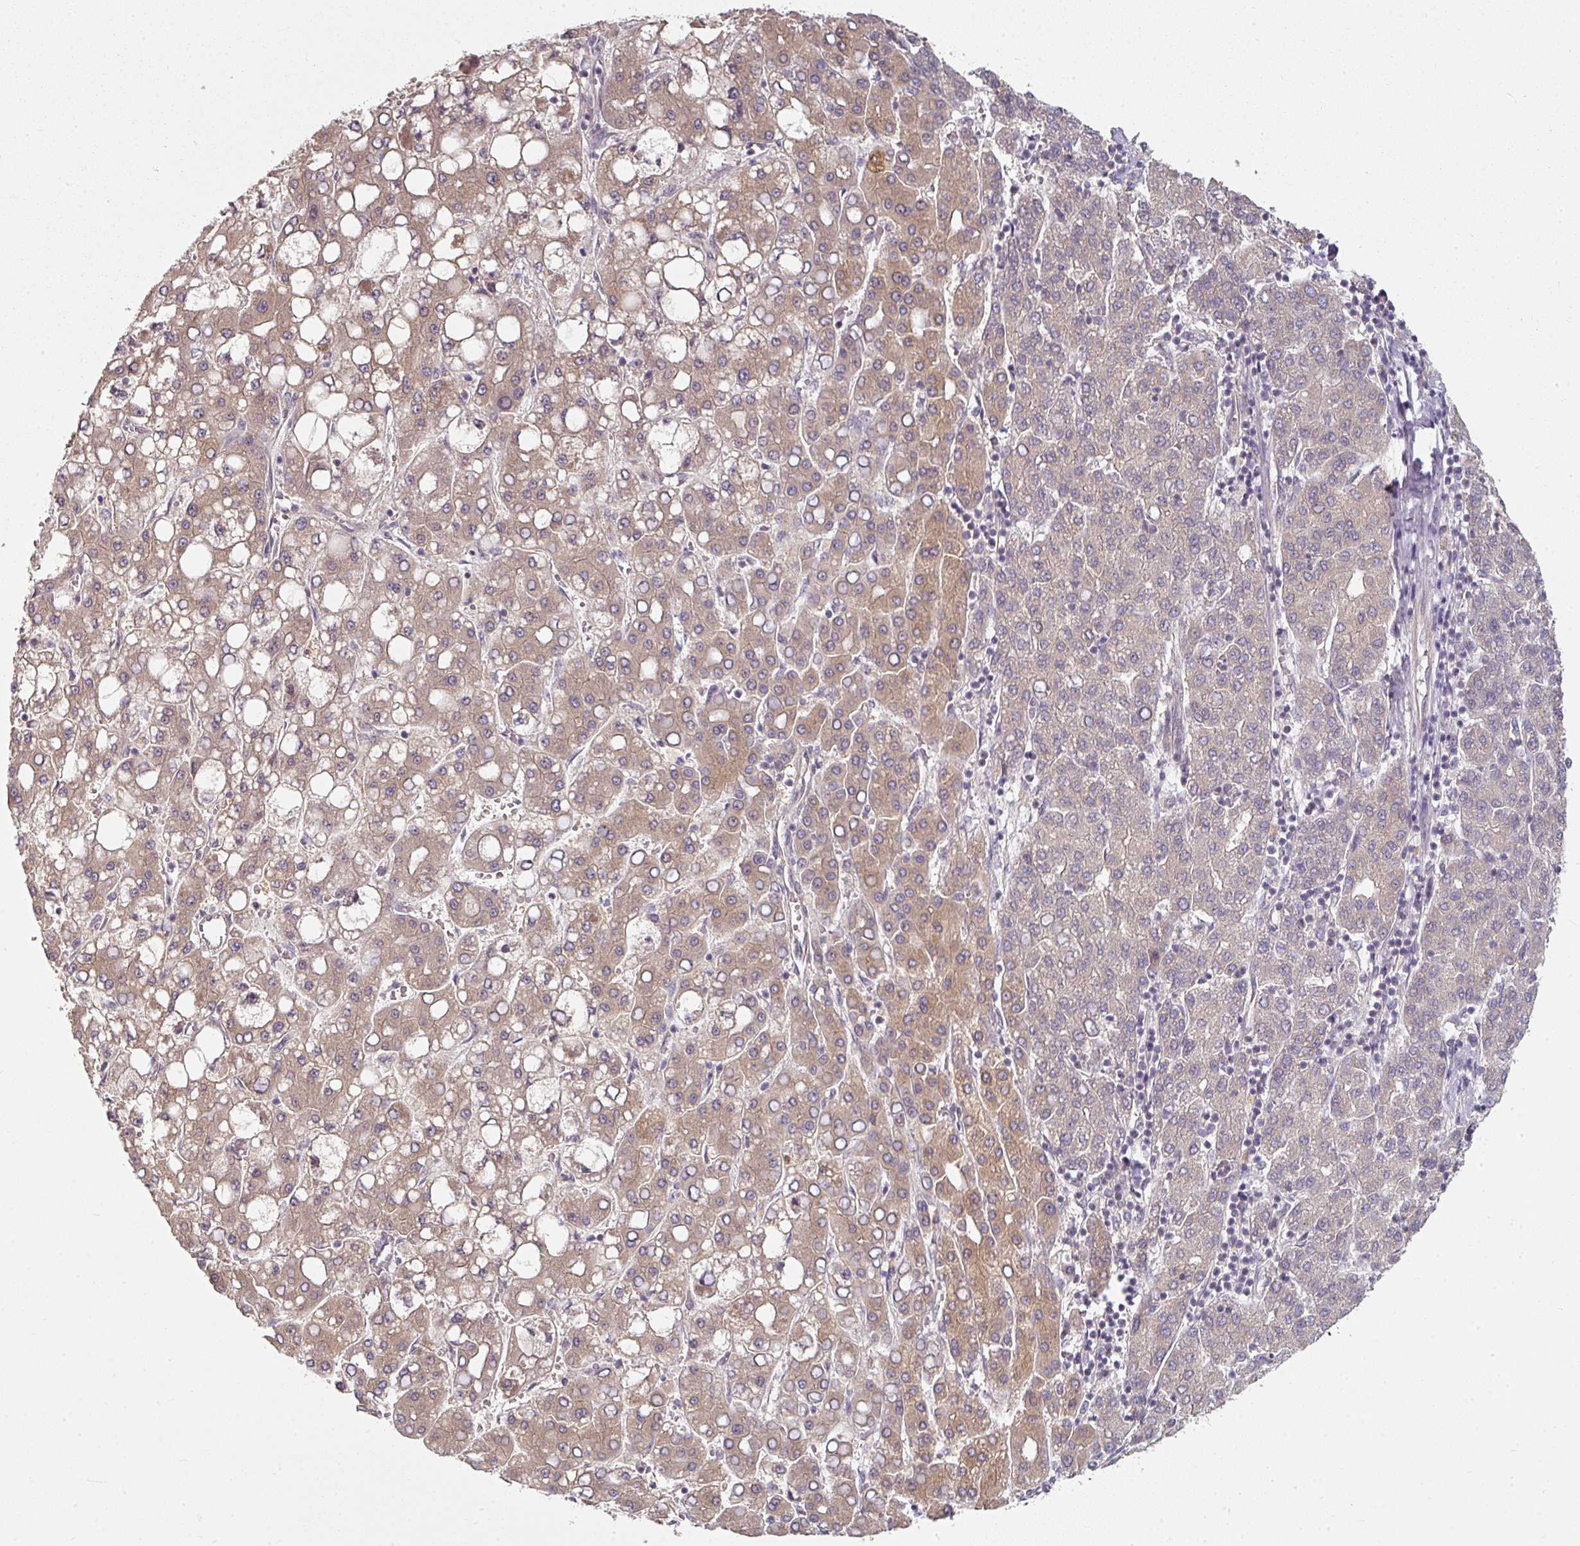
{"staining": {"intensity": "moderate", "quantity": "25%-75%", "location": "cytoplasmic/membranous"}, "tissue": "liver cancer", "cell_type": "Tumor cells", "image_type": "cancer", "snomed": [{"axis": "morphology", "description": "Carcinoma, Hepatocellular, NOS"}, {"axis": "topography", "description": "Liver"}], "caption": "Immunohistochemistry photomicrograph of neoplastic tissue: liver cancer stained using immunohistochemistry shows medium levels of moderate protein expression localized specifically in the cytoplasmic/membranous of tumor cells, appearing as a cytoplasmic/membranous brown color.", "gene": "MAP2K2", "patient": {"sex": "male", "age": 65}}